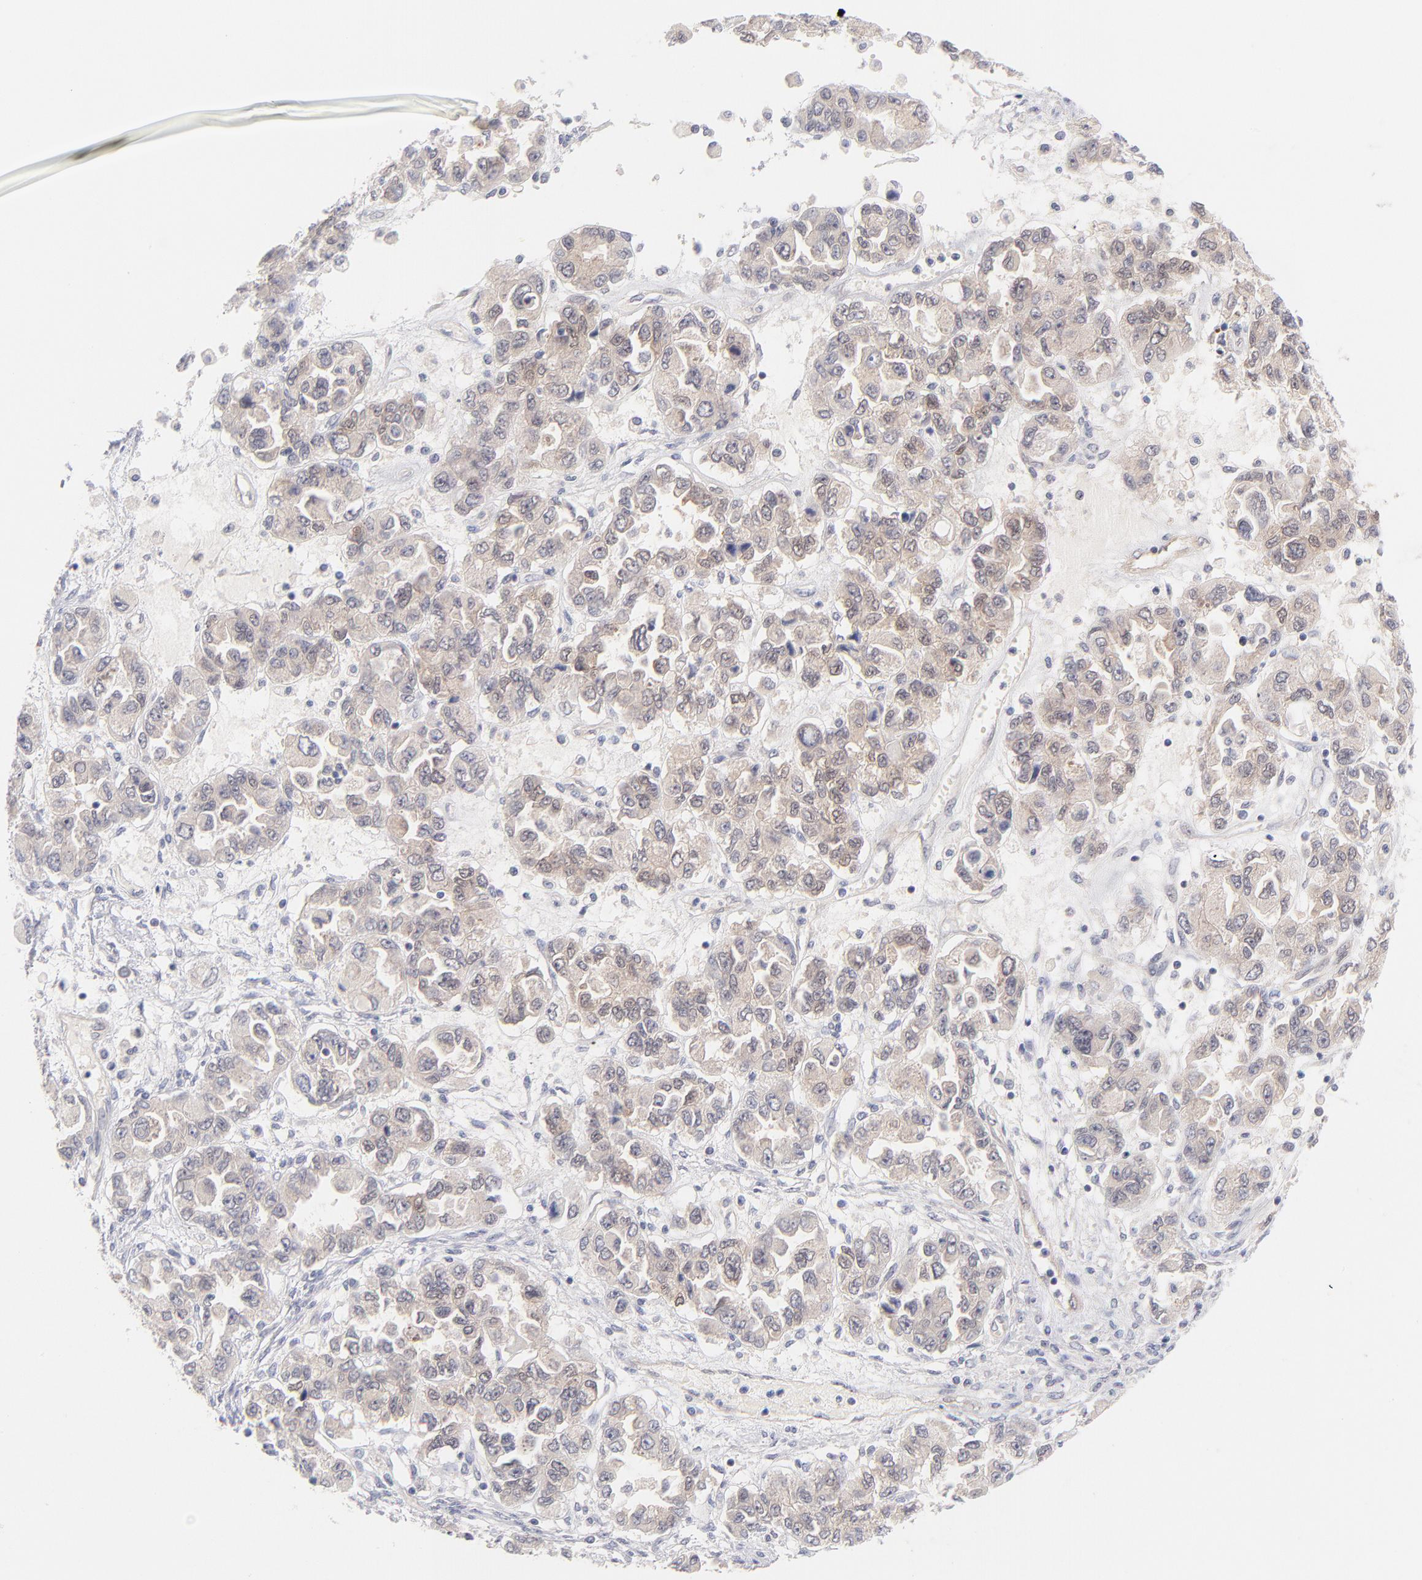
{"staining": {"intensity": "weak", "quantity": "25%-75%", "location": "cytoplasmic/membranous"}, "tissue": "ovarian cancer", "cell_type": "Tumor cells", "image_type": "cancer", "snomed": [{"axis": "morphology", "description": "Cystadenocarcinoma, serous, NOS"}, {"axis": "topography", "description": "Ovary"}], "caption": "This image reveals serous cystadenocarcinoma (ovarian) stained with immunohistochemistry to label a protein in brown. The cytoplasmic/membranous of tumor cells show weak positivity for the protein. Nuclei are counter-stained blue.", "gene": "CASP6", "patient": {"sex": "female", "age": 84}}